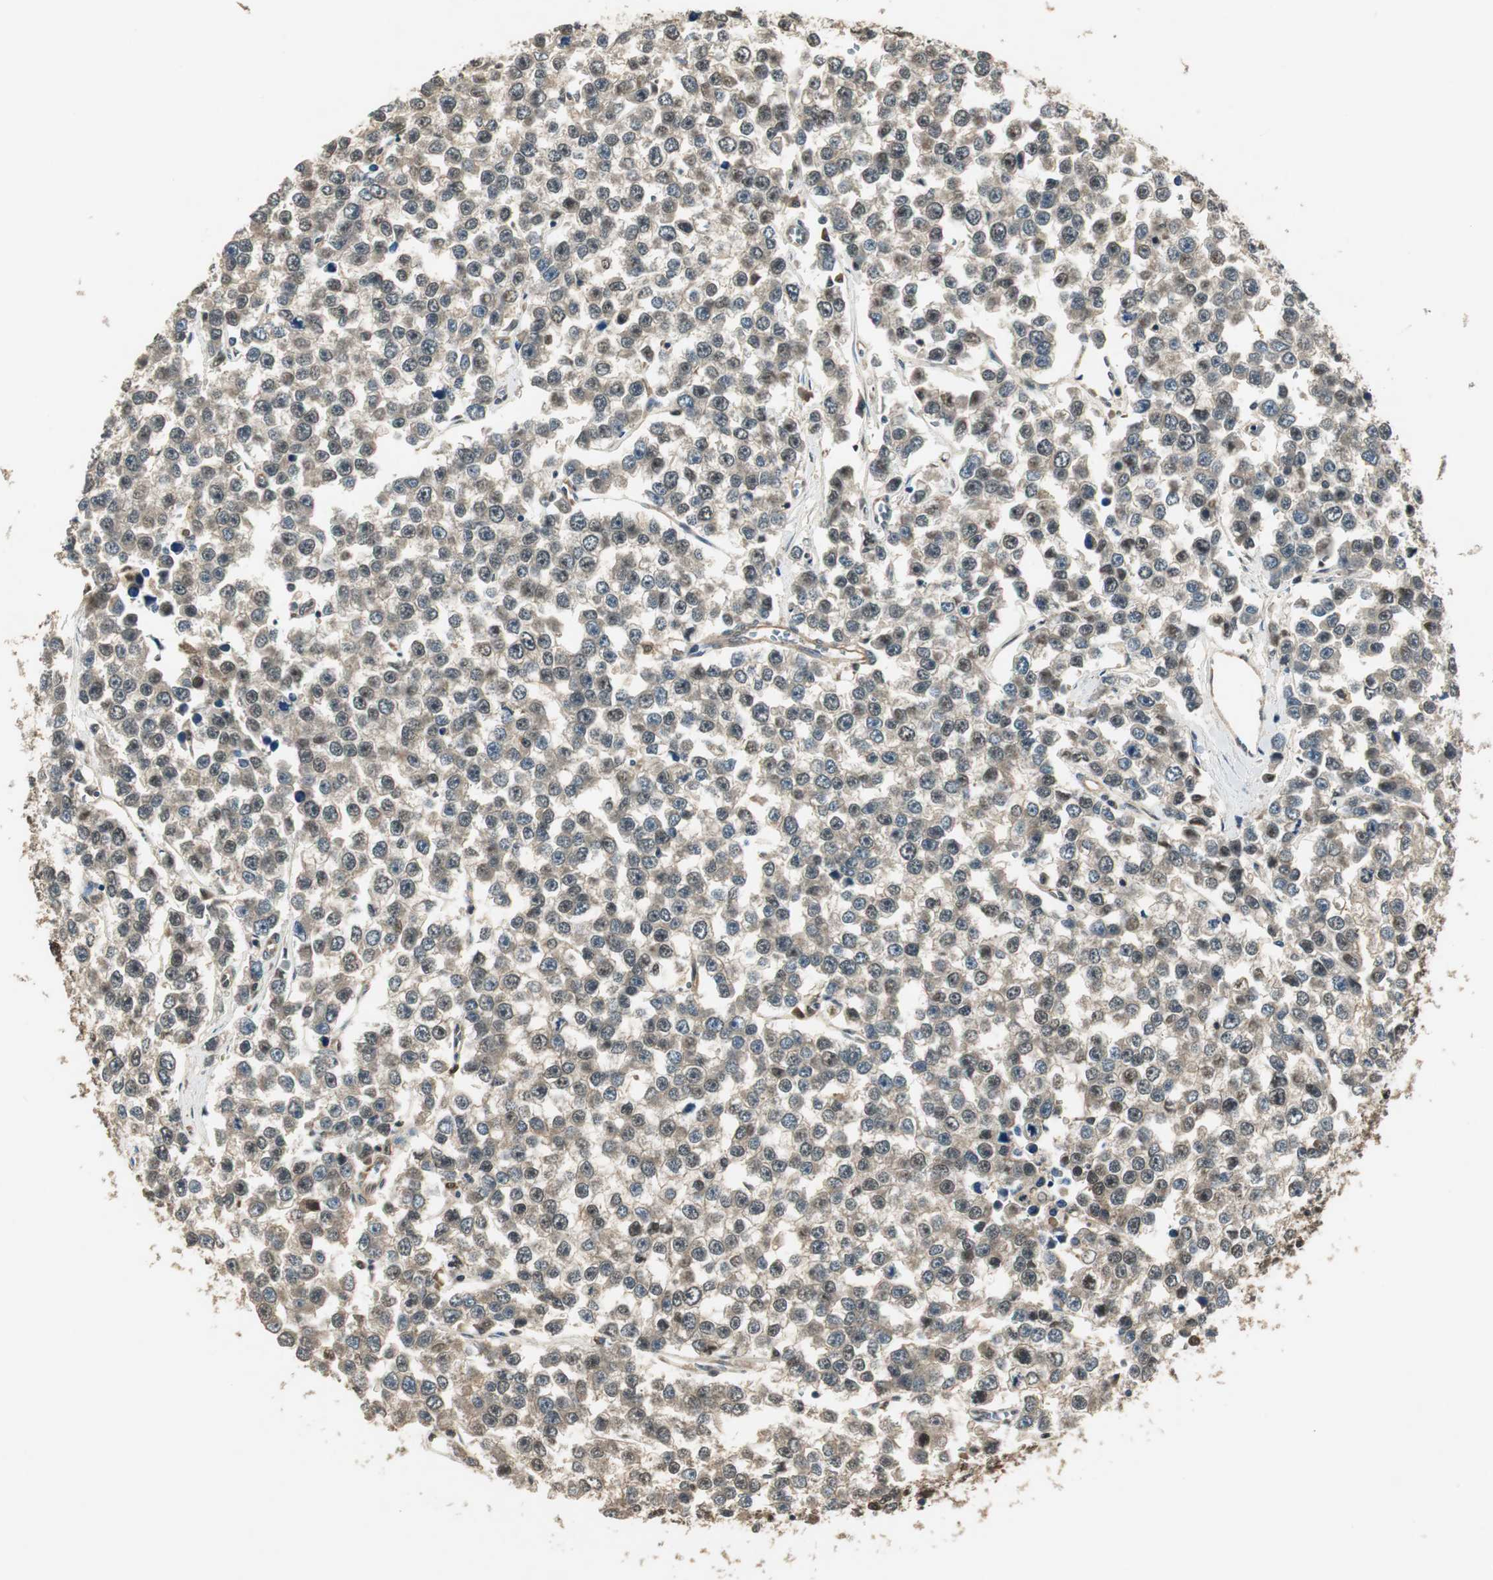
{"staining": {"intensity": "weak", "quantity": ">75%", "location": "cytoplasmic/membranous,nuclear"}, "tissue": "testis cancer", "cell_type": "Tumor cells", "image_type": "cancer", "snomed": [{"axis": "morphology", "description": "Seminoma, NOS"}, {"axis": "morphology", "description": "Carcinoma, Embryonal, NOS"}, {"axis": "topography", "description": "Testis"}], "caption": "A micrograph of seminoma (testis) stained for a protein displays weak cytoplasmic/membranous and nuclear brown staining in tumor cells.", "gene": "PSMB4", "patient": {"sex": "male", "age": 52}}